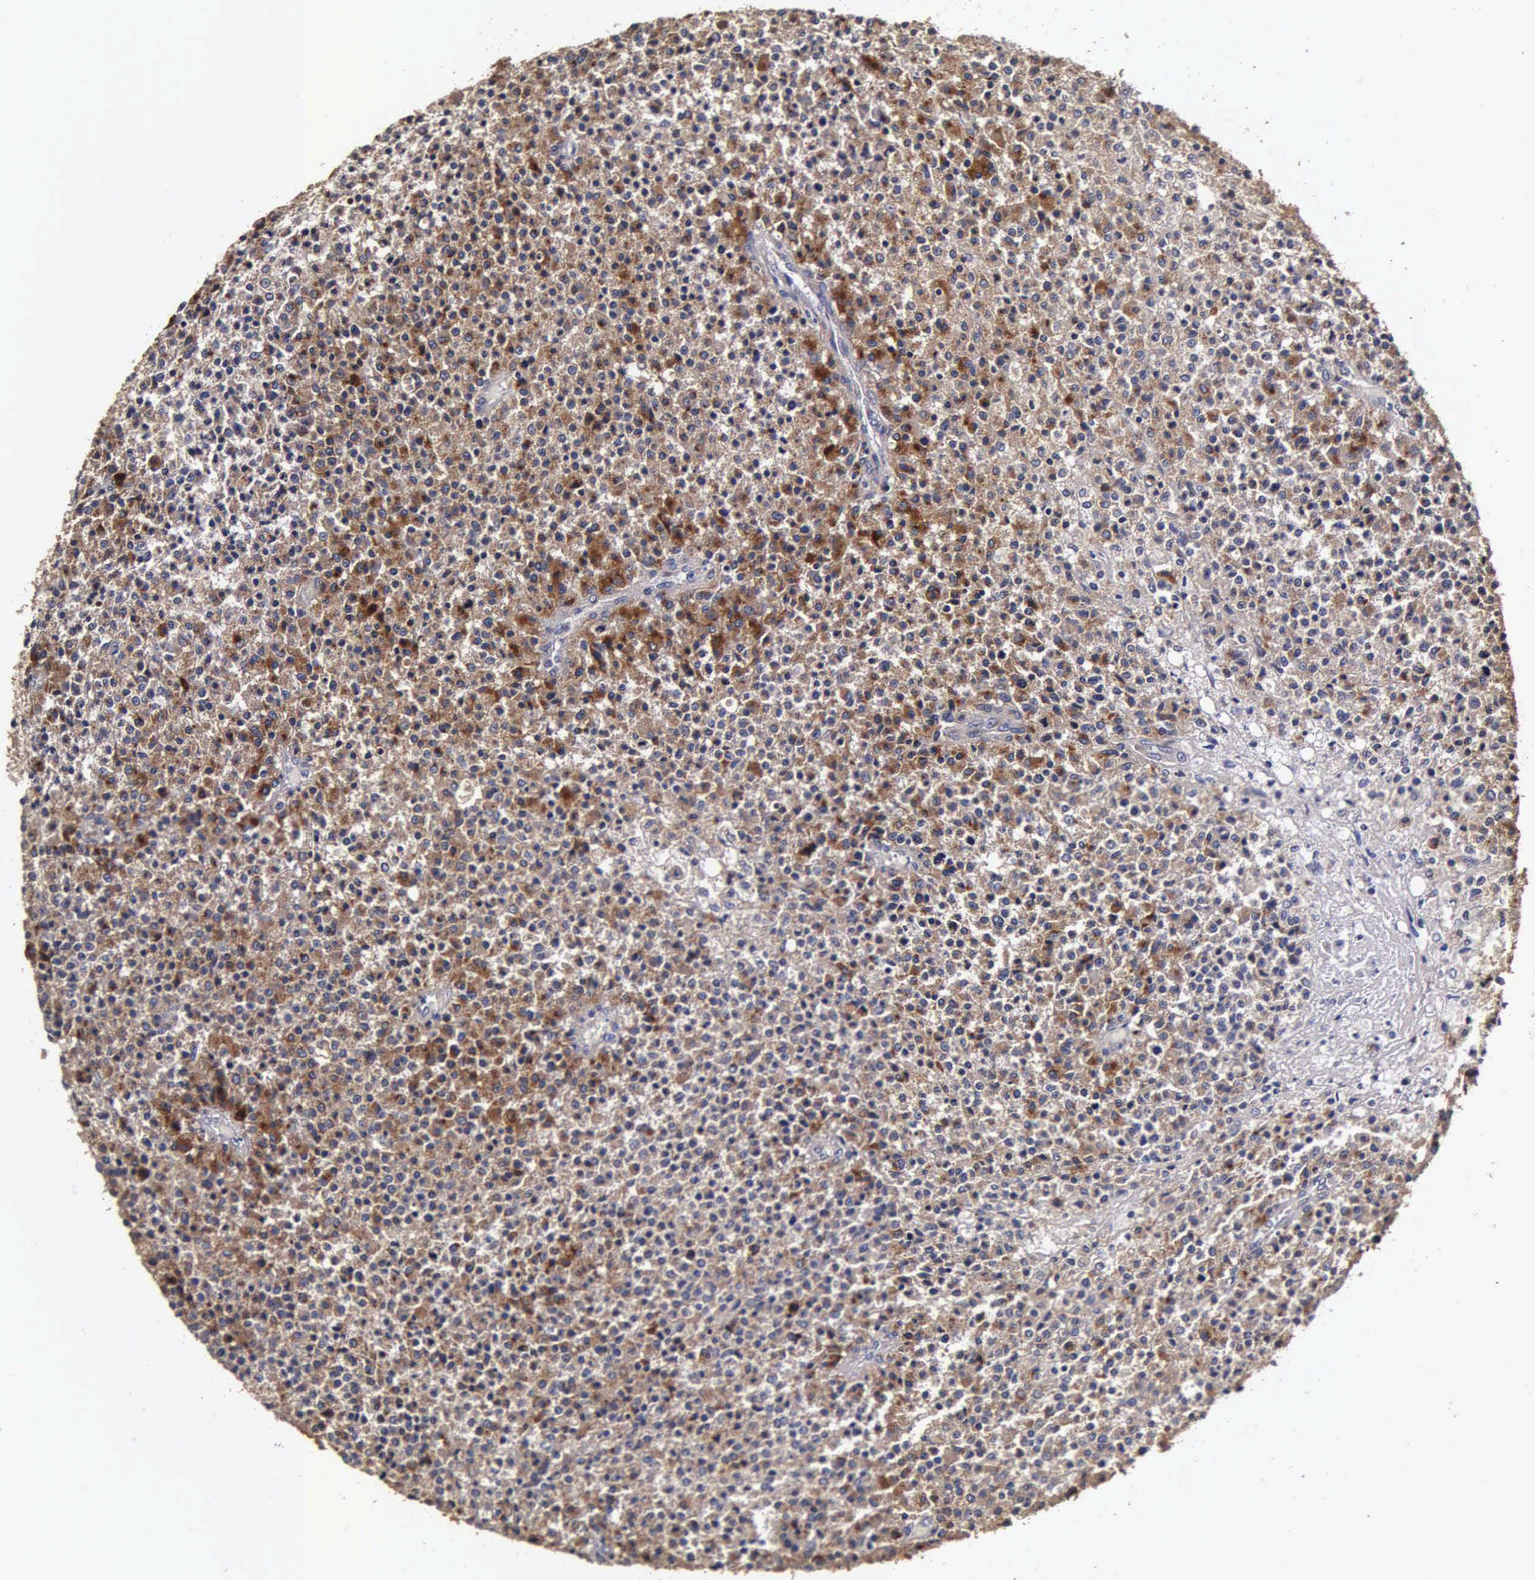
{"staining": {"intensity": "strong", "quantity": "25%-75%", "location": "cytoplasmic/membranous"}, "tissue": "testis cancer", "cell_type": "Tumor cells", "image_type": "cancer", "snomed": [{"axis": "morphology", "description": "Seminoma, NOS"}, {"axis": "topography", "description": "Testis"}], "caption": "There is high levels of strong cytoplasmic/membranous staining in tumor cells of testis cancer (seminoma), as demonstrated by immunohistochemical staining (brown color).", "gene": "CST3", "patient": {"sex": "male", "age": 59}}